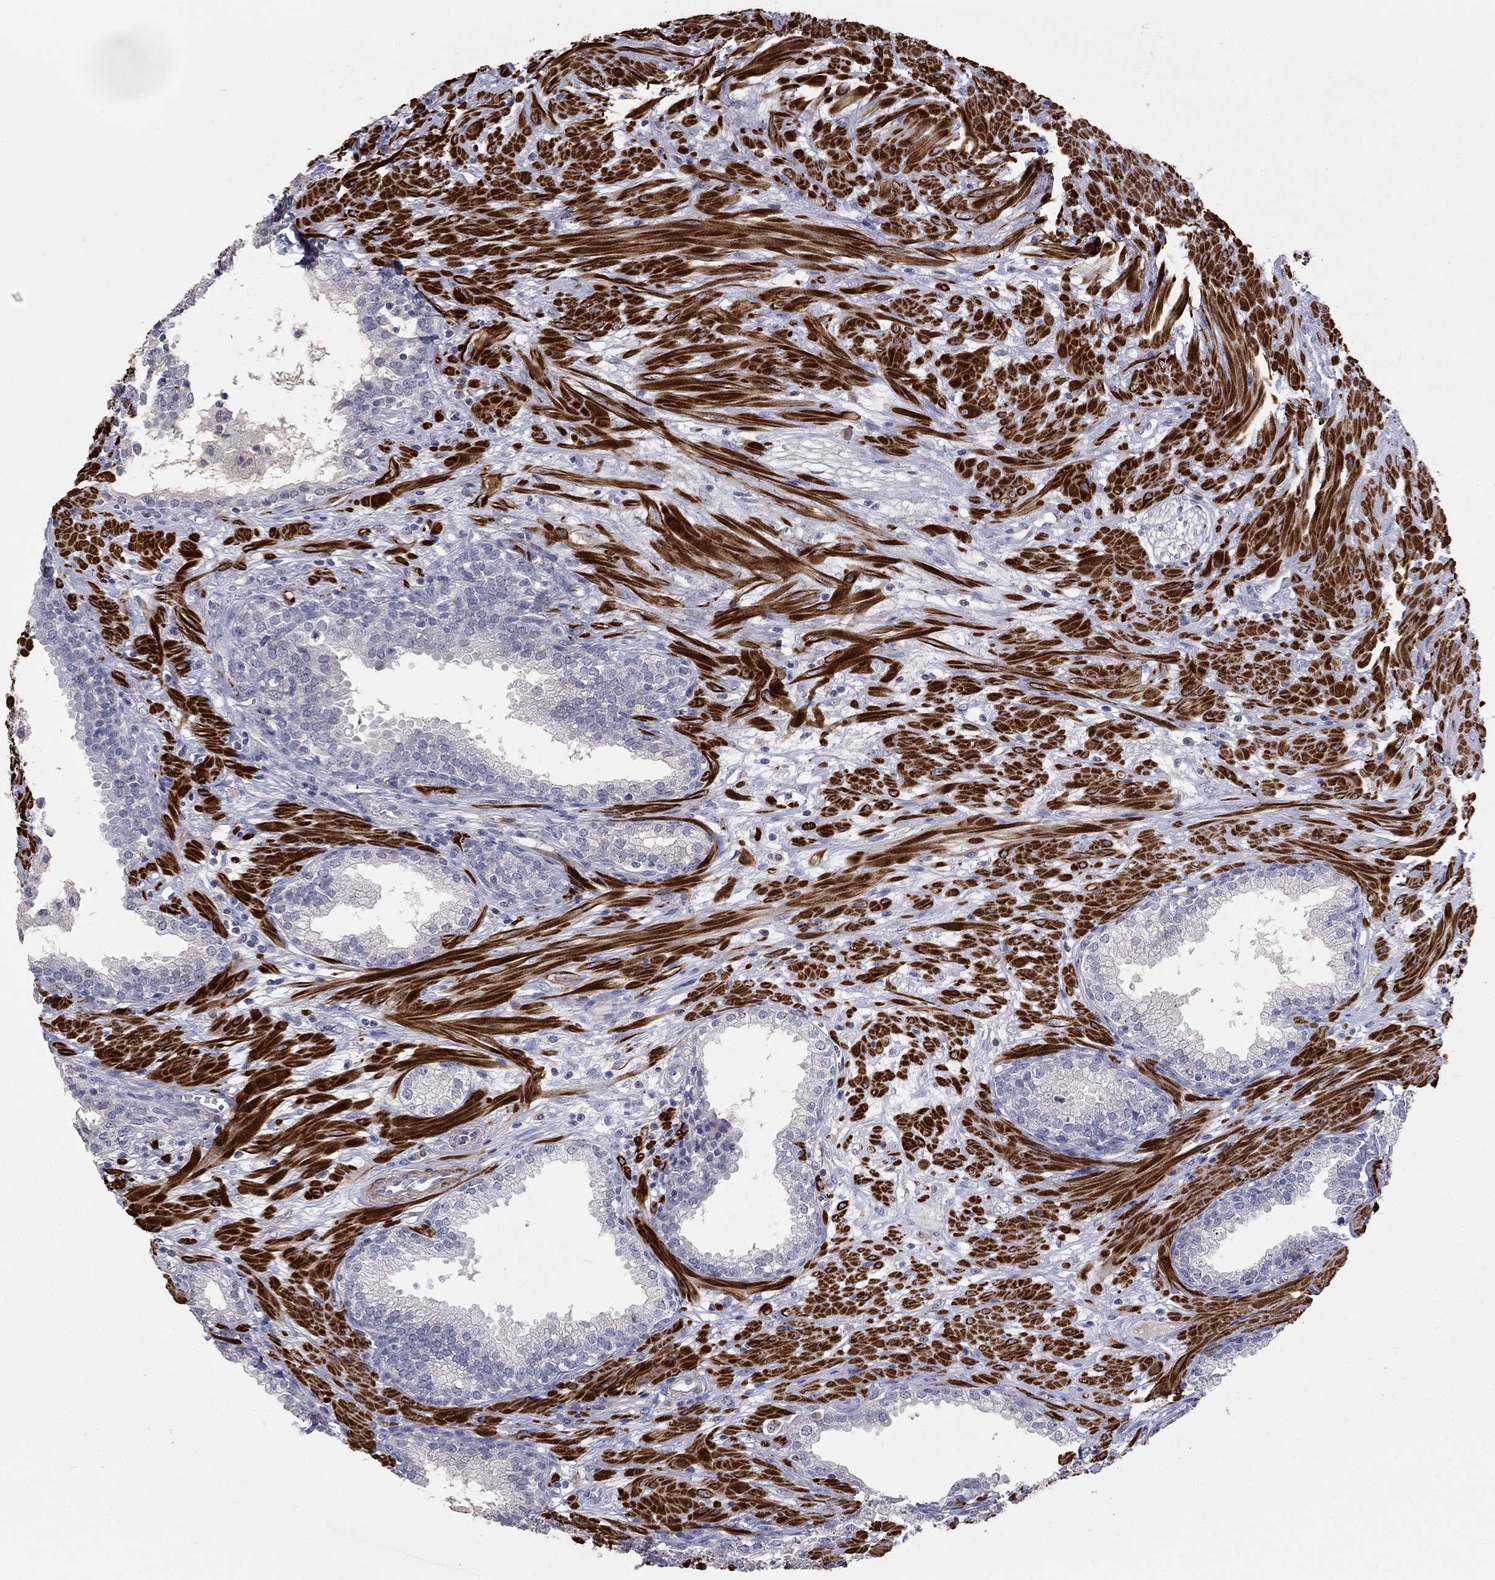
{"staining": {"intensity": "negative", "quantity": "none", "location": "none"}, "tissue": "prostate", "cell_type": "Glandular cells", "image_type": "normal", "snomed": [{"axis": "morphology", "description": "Normal tissue, NOS"}, {"axis": "topography", "description": "Prostate"}], "caption": "Immunohistochemical staining of normal human prostate reveals no significant expression in glandular cells.", "gene": "IP6K3", "patient": {"sex": "male", "age": 64}}